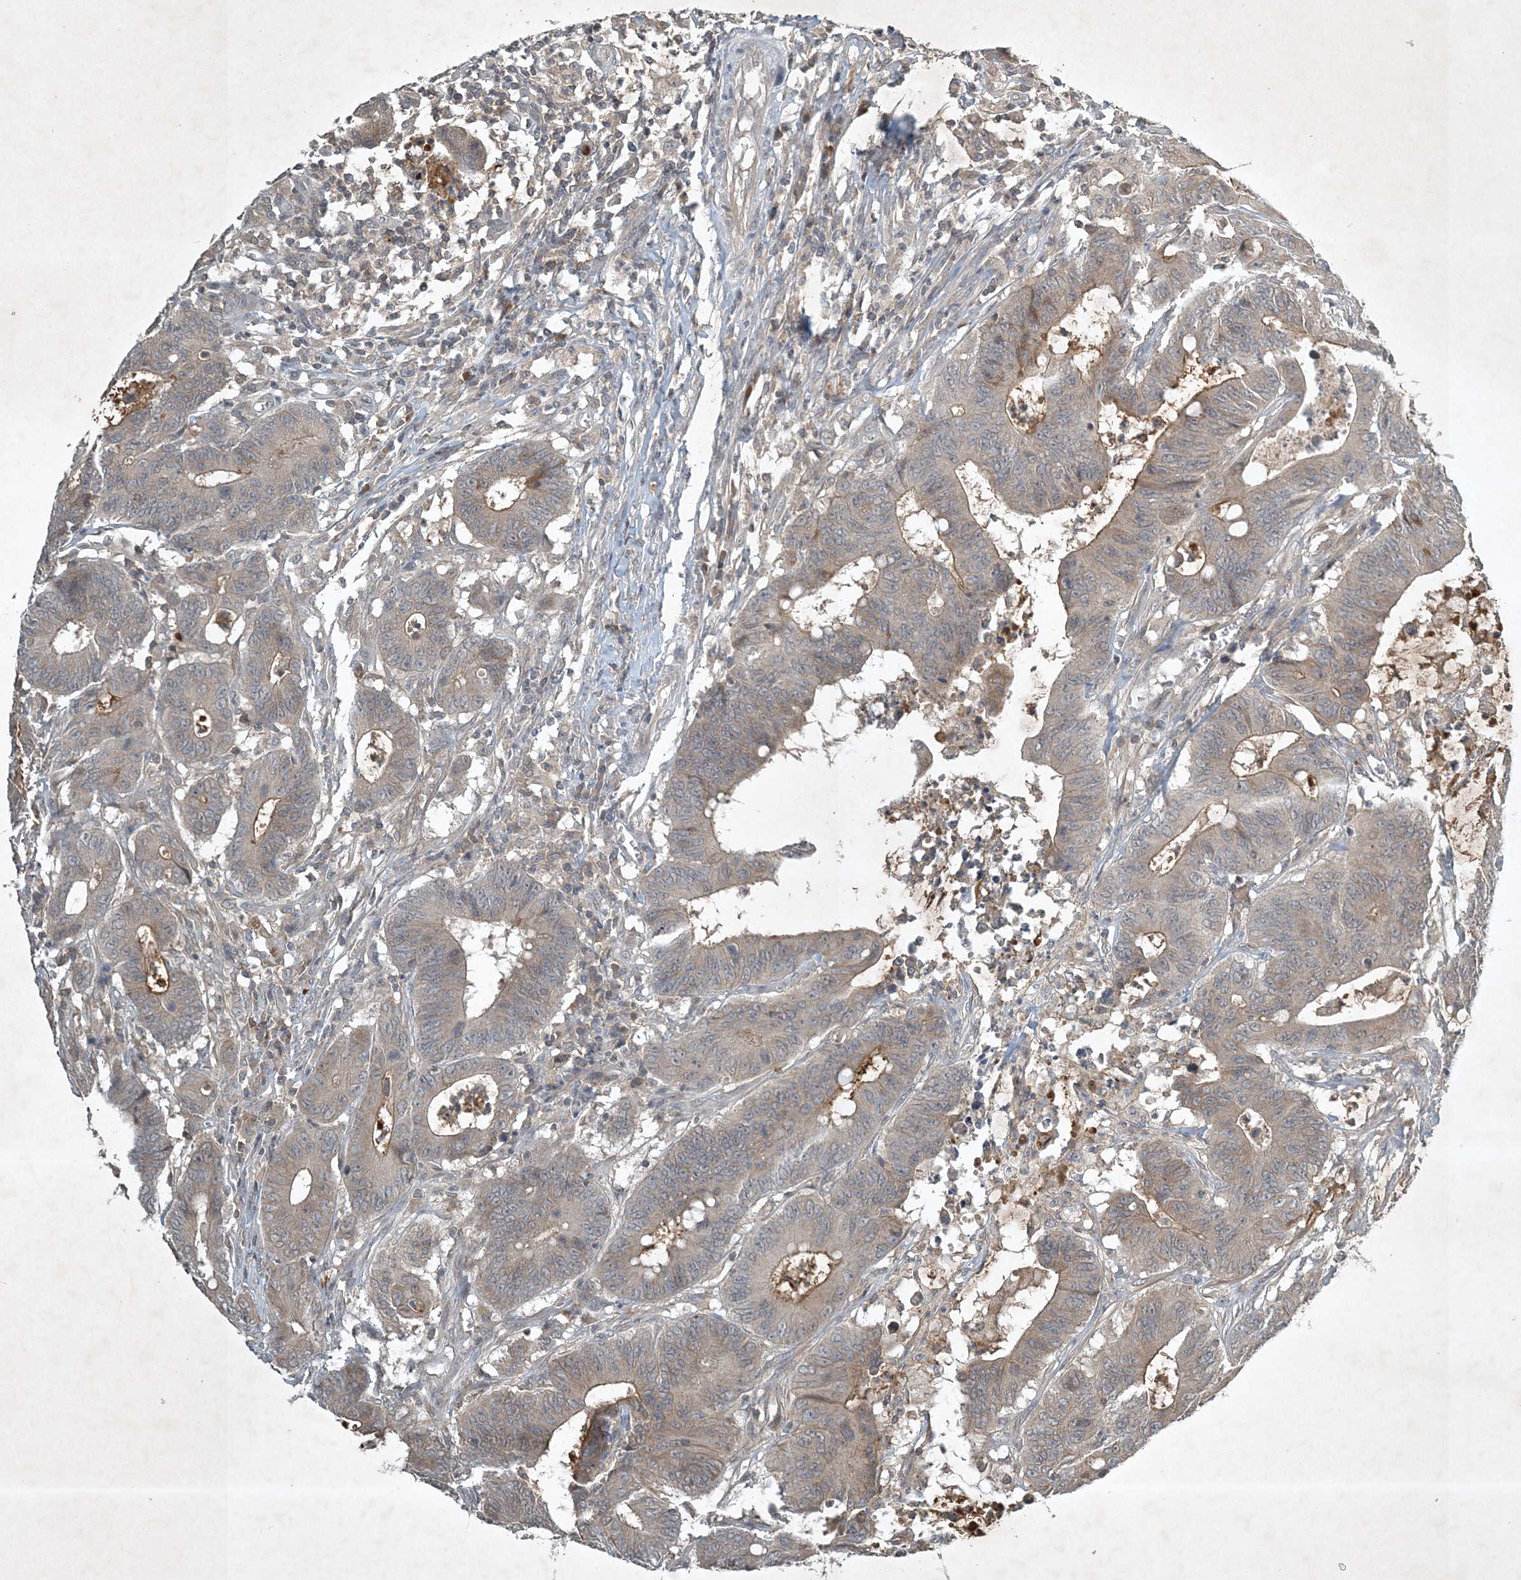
{"staining": {"intensity": "weak", "quantity": "25%-75%", "location": "cytoplasmic/membranous"}, "tissue": "colorectal cancer", "cell_type": "Tumor cells", "image_type": "cancer", "snomed": [{"axis": "morphology", "description": "Adenocarcinoma, NOS"}, {"axis": "topography", "description": "Colon"}], "caption": "Adenocarcinoma (colorectal) tissue reveals weak cytoplasmic/membranous positivity in about 25%-75% of tumor cells (DAB IHC, brown staining for protein, blue staining for nuclei).", "gene": "TNFAIP6", "patient": {"sex": "male", "age": 45}}